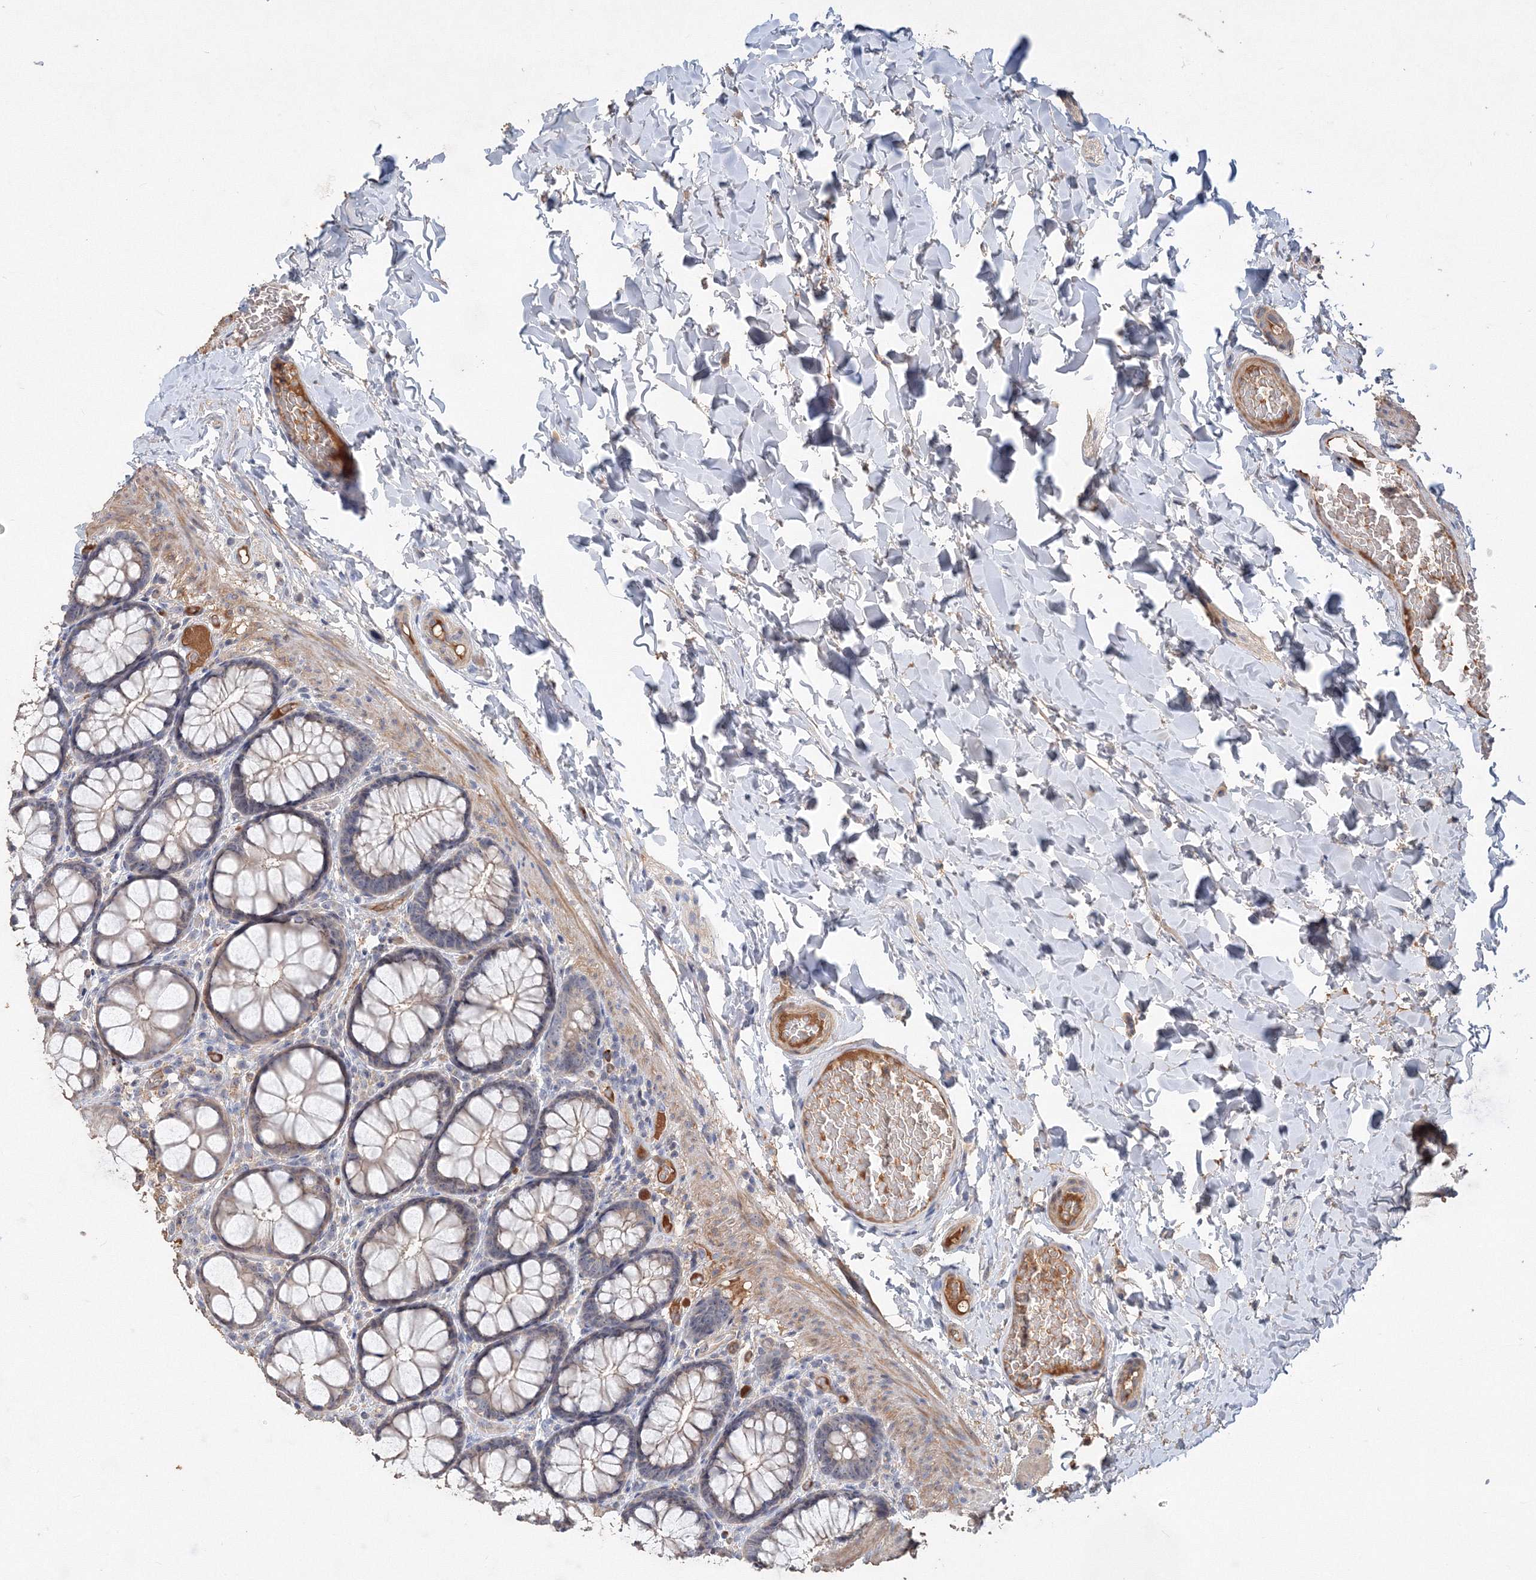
{"staining": {"intensity": "moderate", "quantity": ">75%", "location": "cytoplasmic/membranous"}, "tissue": "colon", "cell_type": "Endothelial cells", "image_type": "normal", "snomed": [{"axis": "morphology", "description": "Normal tissue, NOS"}, {"axis": "topography", "description": "Colon"}], "caption": "High-magnification brightfield microscopy of normal colon stained with DAB (brown) and counterstained with hematoxylin (blue). endothelial cells exhibit moderate cytoplasmic/membranous expression is identified in approximately>75% of cells. The protein is shown in brown color, while the nuclei are stained blue.", "gene": "GRINA", "patient": {"sex": "male", "age": 47}}